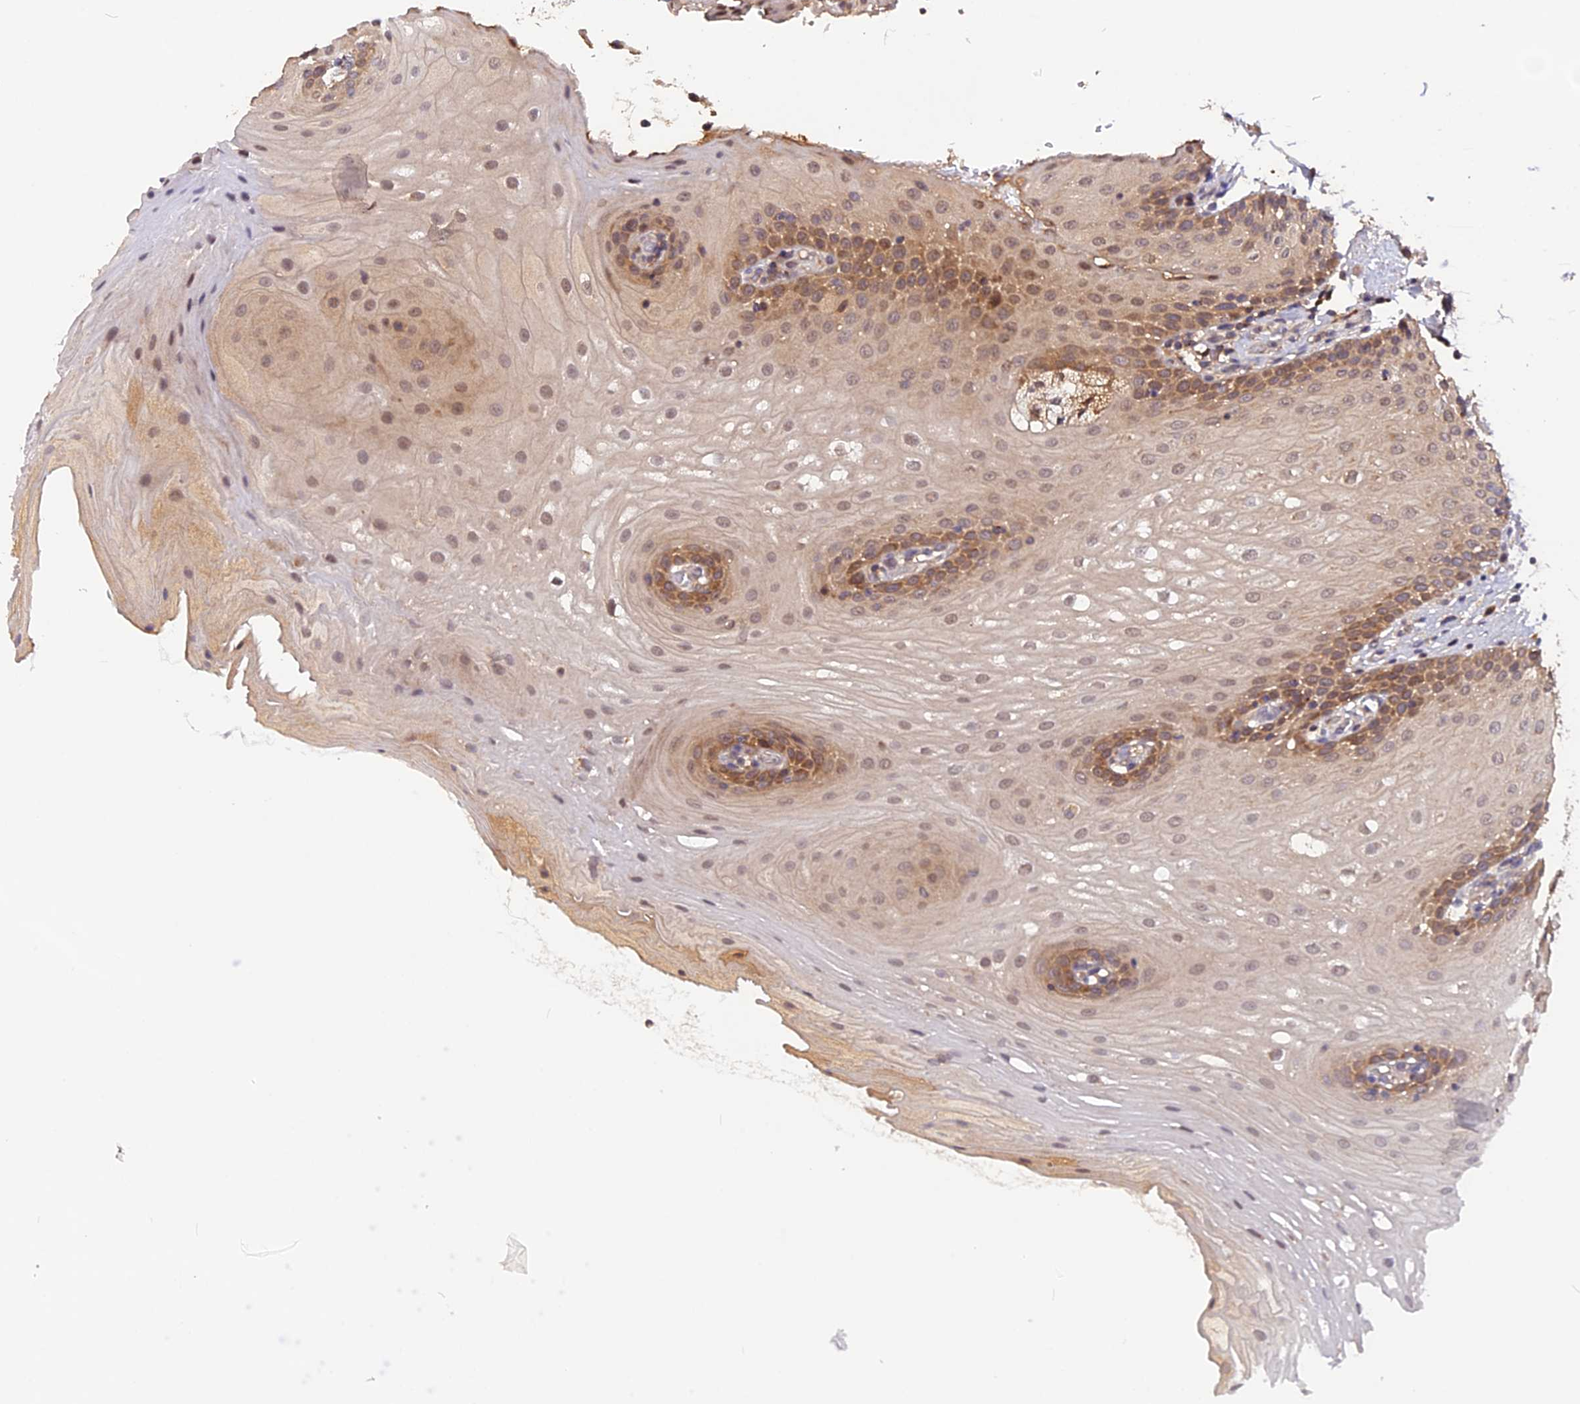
{"staining": {"intensity": "moderate", "quantity": ">75%", "location": "cytoplasmic/membranous,nuclear"}, "tissue": "oral mucosa", "cell_type": "Squamous epithelial cells", "image_type": "normal", "snomed": [{"axis": "morphology", "description": "Normal tissue, NOS"}, {"axis": "topography", "description": "Oral tissue"}], "caption": "Immunohistochemistry (IHC) histopathology image of unremarkable oral mucosa: human oral mucosa stained using immunohistochemistry displays medium levels of moderate protein expression localized specifically in the cytoplasmic/membranous,nuclear of squamous epithelial cells, appearing as a cytoplasmic/membranous,nuclear brown color.", "gene": "MARK4", "patient": {"sex": "female", "age": 54}}